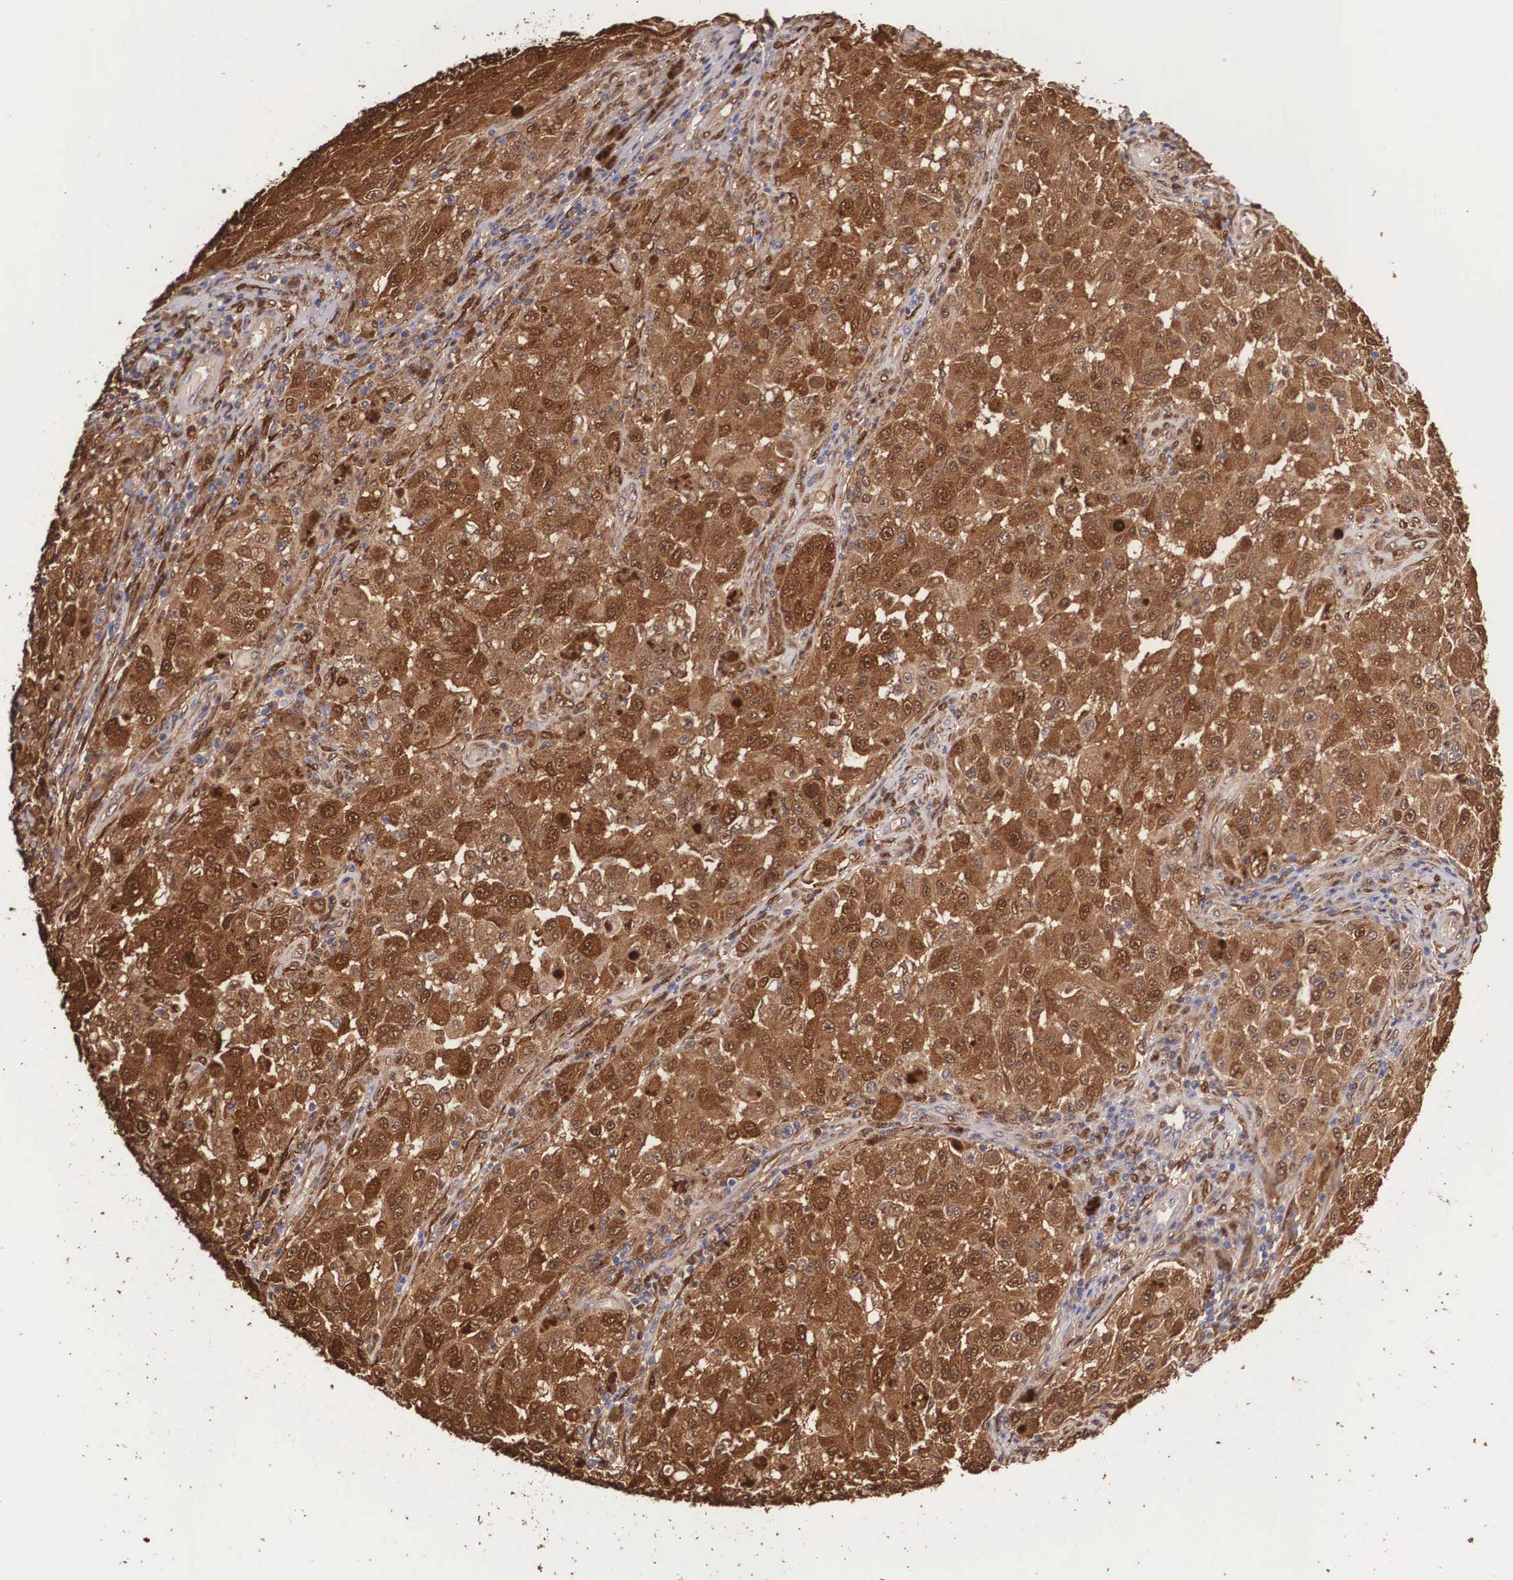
{"staining": {"intensity": "strong", "quantity": ">75%", "location": "cytoplasmic/membranous,nuclear"}, "tissue": "melanoma", "cell_type": "Tumor cells", "image_type": "cancer", "snomed": [{"axis": "morphology", "description": "Malignant melanoma, NOS"}, {"axis": "topography", "description": "Skin"}], "caption": "Brown immunohistochemical staining in melanoma shows strong cytoplasmic/membranous and nuclear expression in about >75% of tumor cells.", "gene": "LGALS1", "patient": {"sex": "female", "age": 64}}